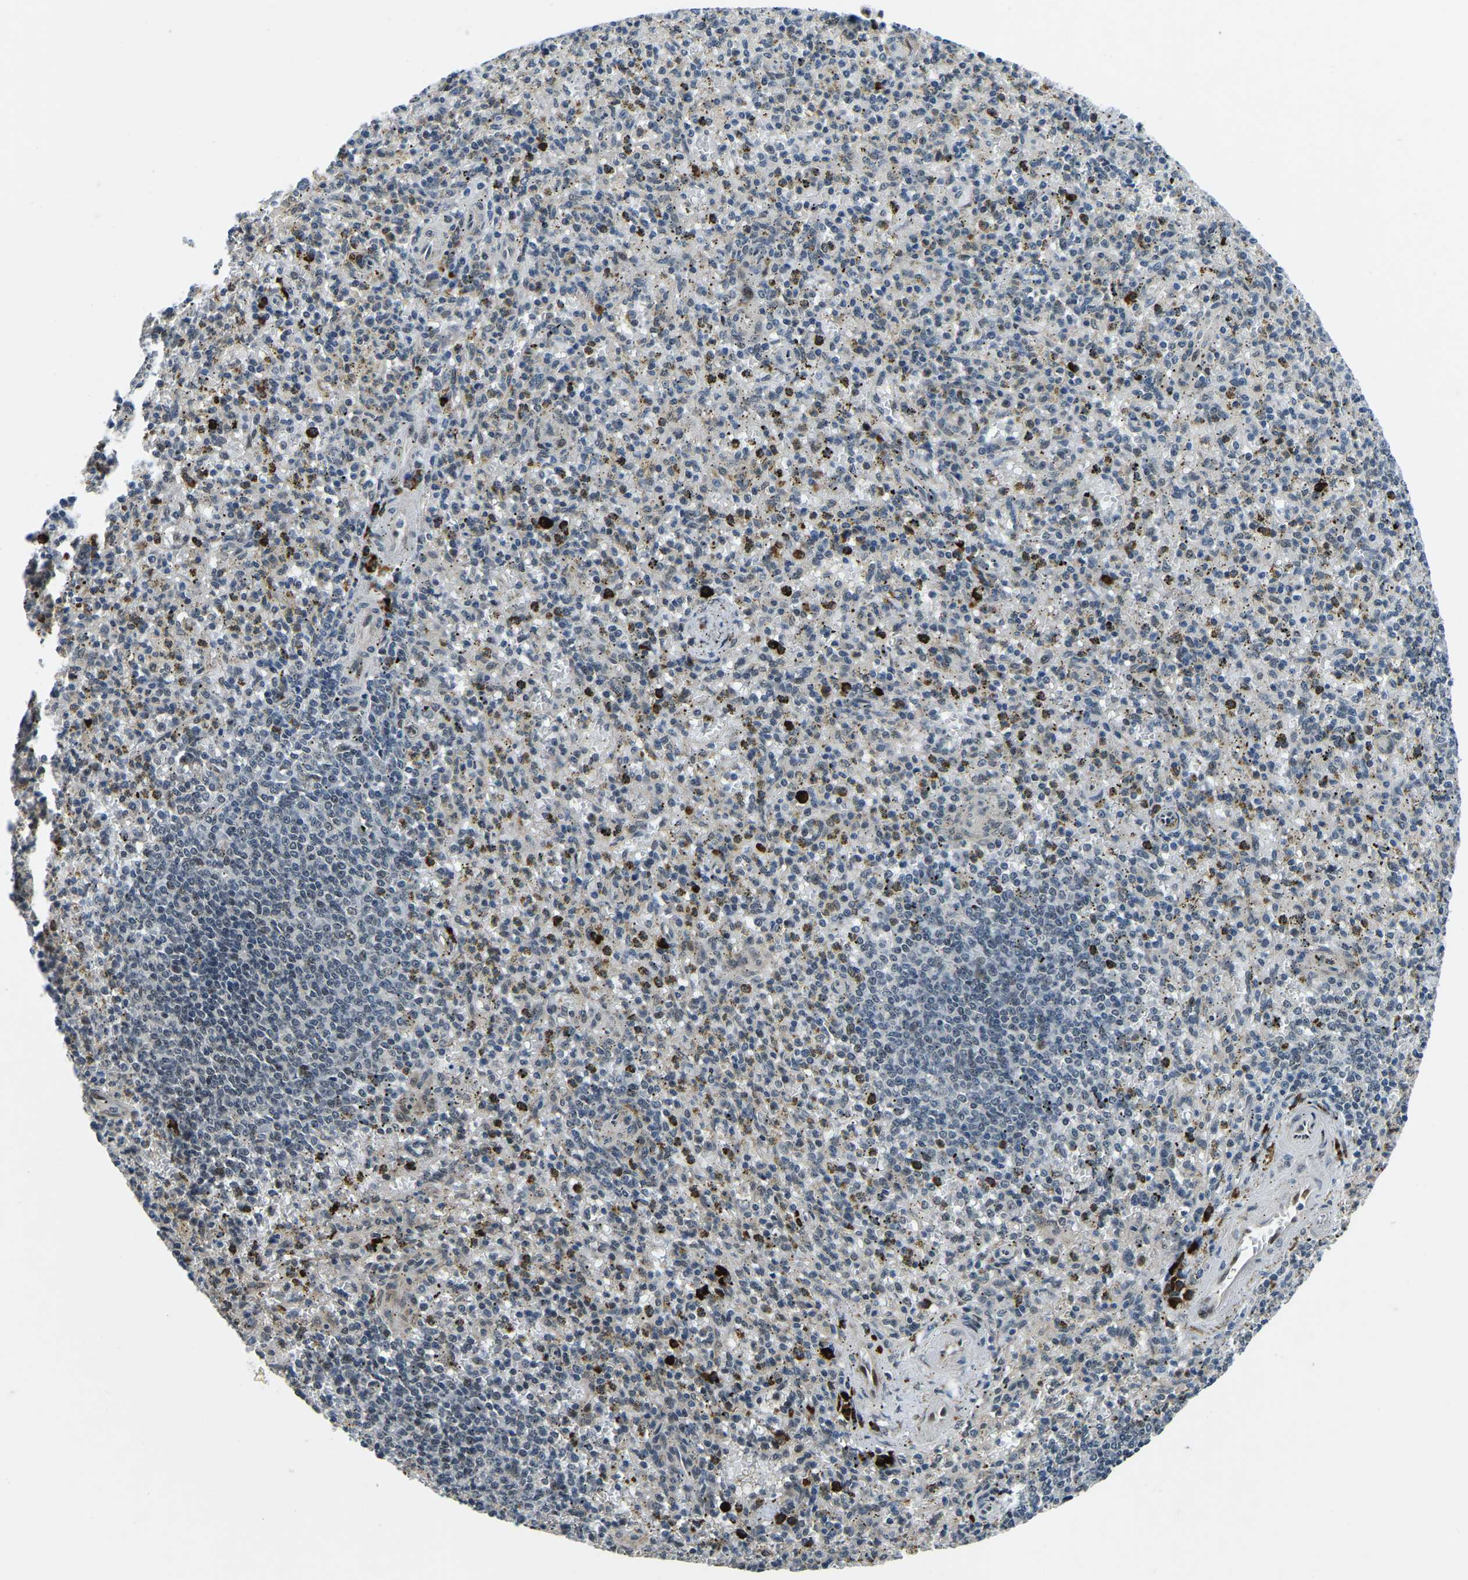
{"staining": {"intensity": "moderate", "quantity": "<25%", "location": "cytoplasmic/membranous"}, "tissue": "spleen", "cell_type": "Cells in red pulp", "image_type": "normal", "snomed": [{"axis": "morphology", "description": "Normal tissue, NOS"}, {"axis": "topography", "description": "Spleen"}], "caption": "DAB (3,3'-diaminobenzidine) immunohistochemical staining of normal human spleen reveals moderate cytoplasmic/membranous protein staining in approximately <25% of cells in red pulp.", "gene": "ING2", "patient": {"sex": "male", "age": 72}}